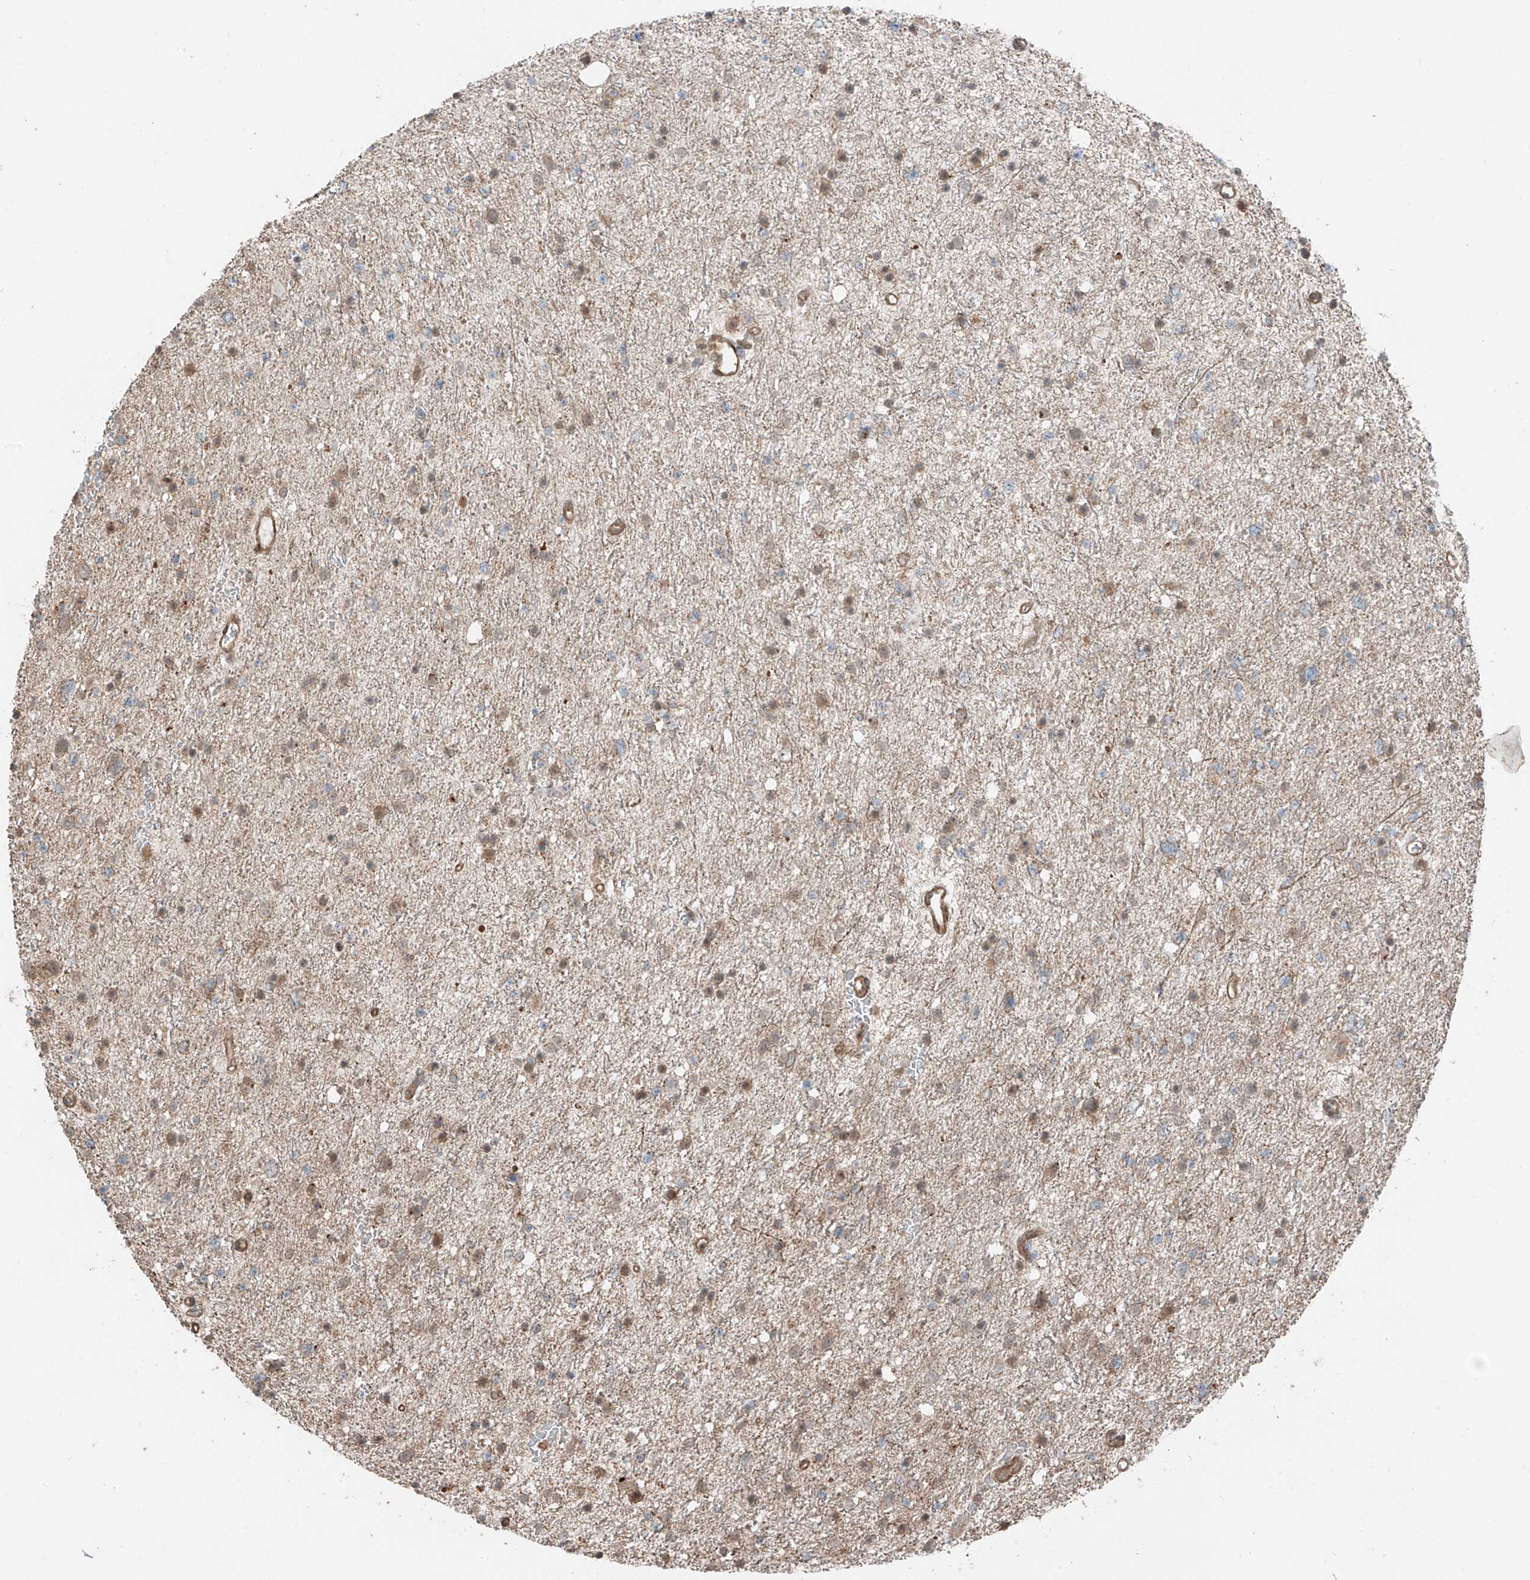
{"staining": {"intensity": "weak", "quantity": "25%-75%", "location": "cytoplasmic/membranous"}, "tissue": "glioma", "cell_type": "Tumor cells", "image_type": "cancer", "snomed": [{"axis": "morphology", "description": "Glioma, malignant, Low grade"}, {"axis": "topography", "description": "Brain"}], "caption": "Human glioma stained for a protein (brown) displays weak cytoplasmic/membranous positive expression in approximately 25%-75% of tumor cells.", "gene": "CEP162", "patient": {"sex": "female", "age": 37}}